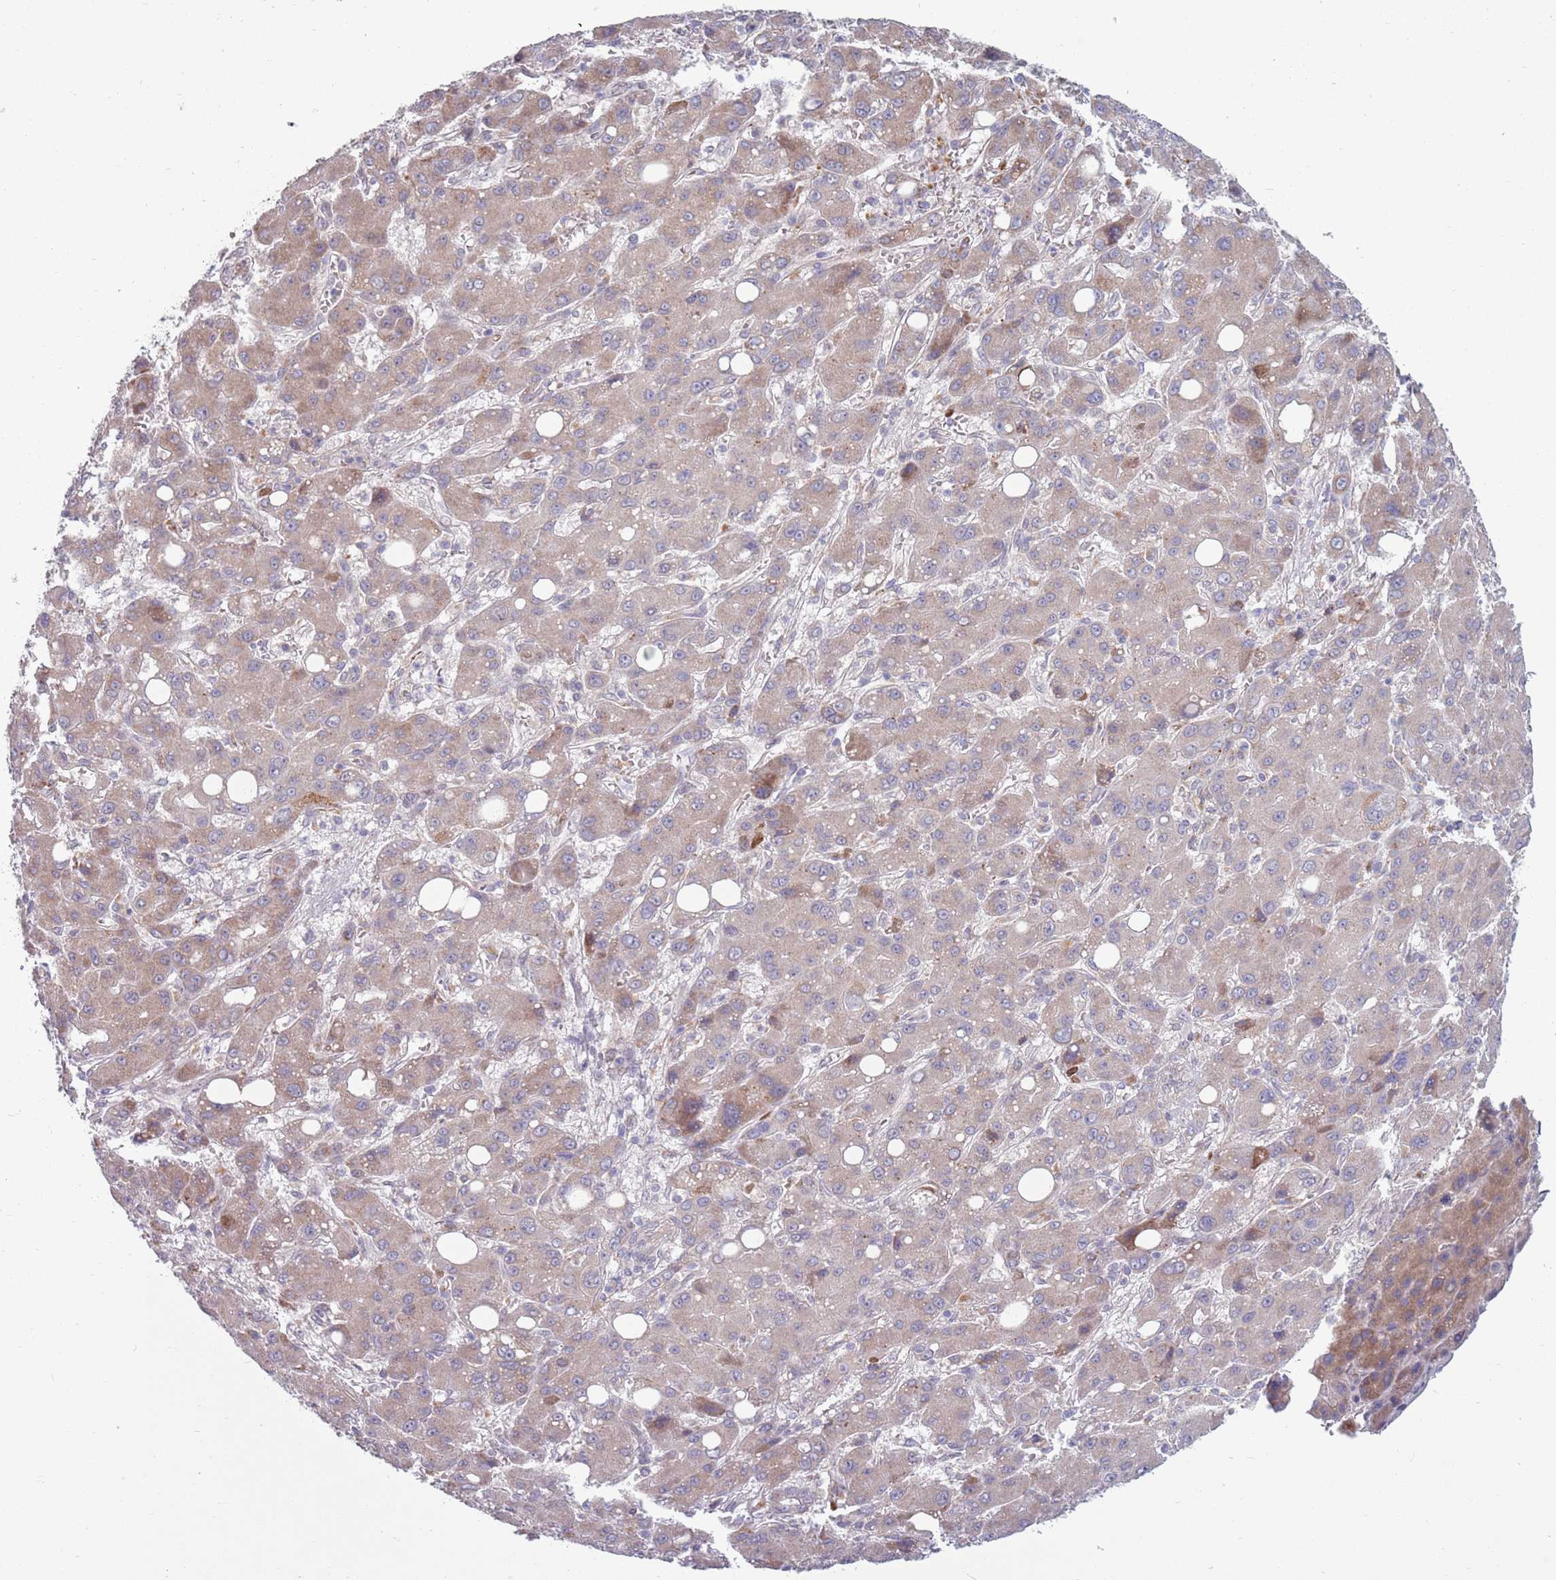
{"staining": {"intensity": "weak", "quantity": ">75%", "location": "cytoplasmic/membranous"}, "tissue": "liver cancer", "cell_type": "Tumor cells", "image_type": "cancer", "snomed": [{"axis": "morphology", "description": "Carcinoma, Hepatocellular, NOS"}, {"axis": "topography", "description": "Liver"}], "caption": "Hepatocellular carcinoma (liver) stained with a brown dye demonstrates weak cytoplasmic/membranous positive expression in about >75% of tumor cells.", "gene": "TYW1", "patient": {"sex": "male", "age": 55}}